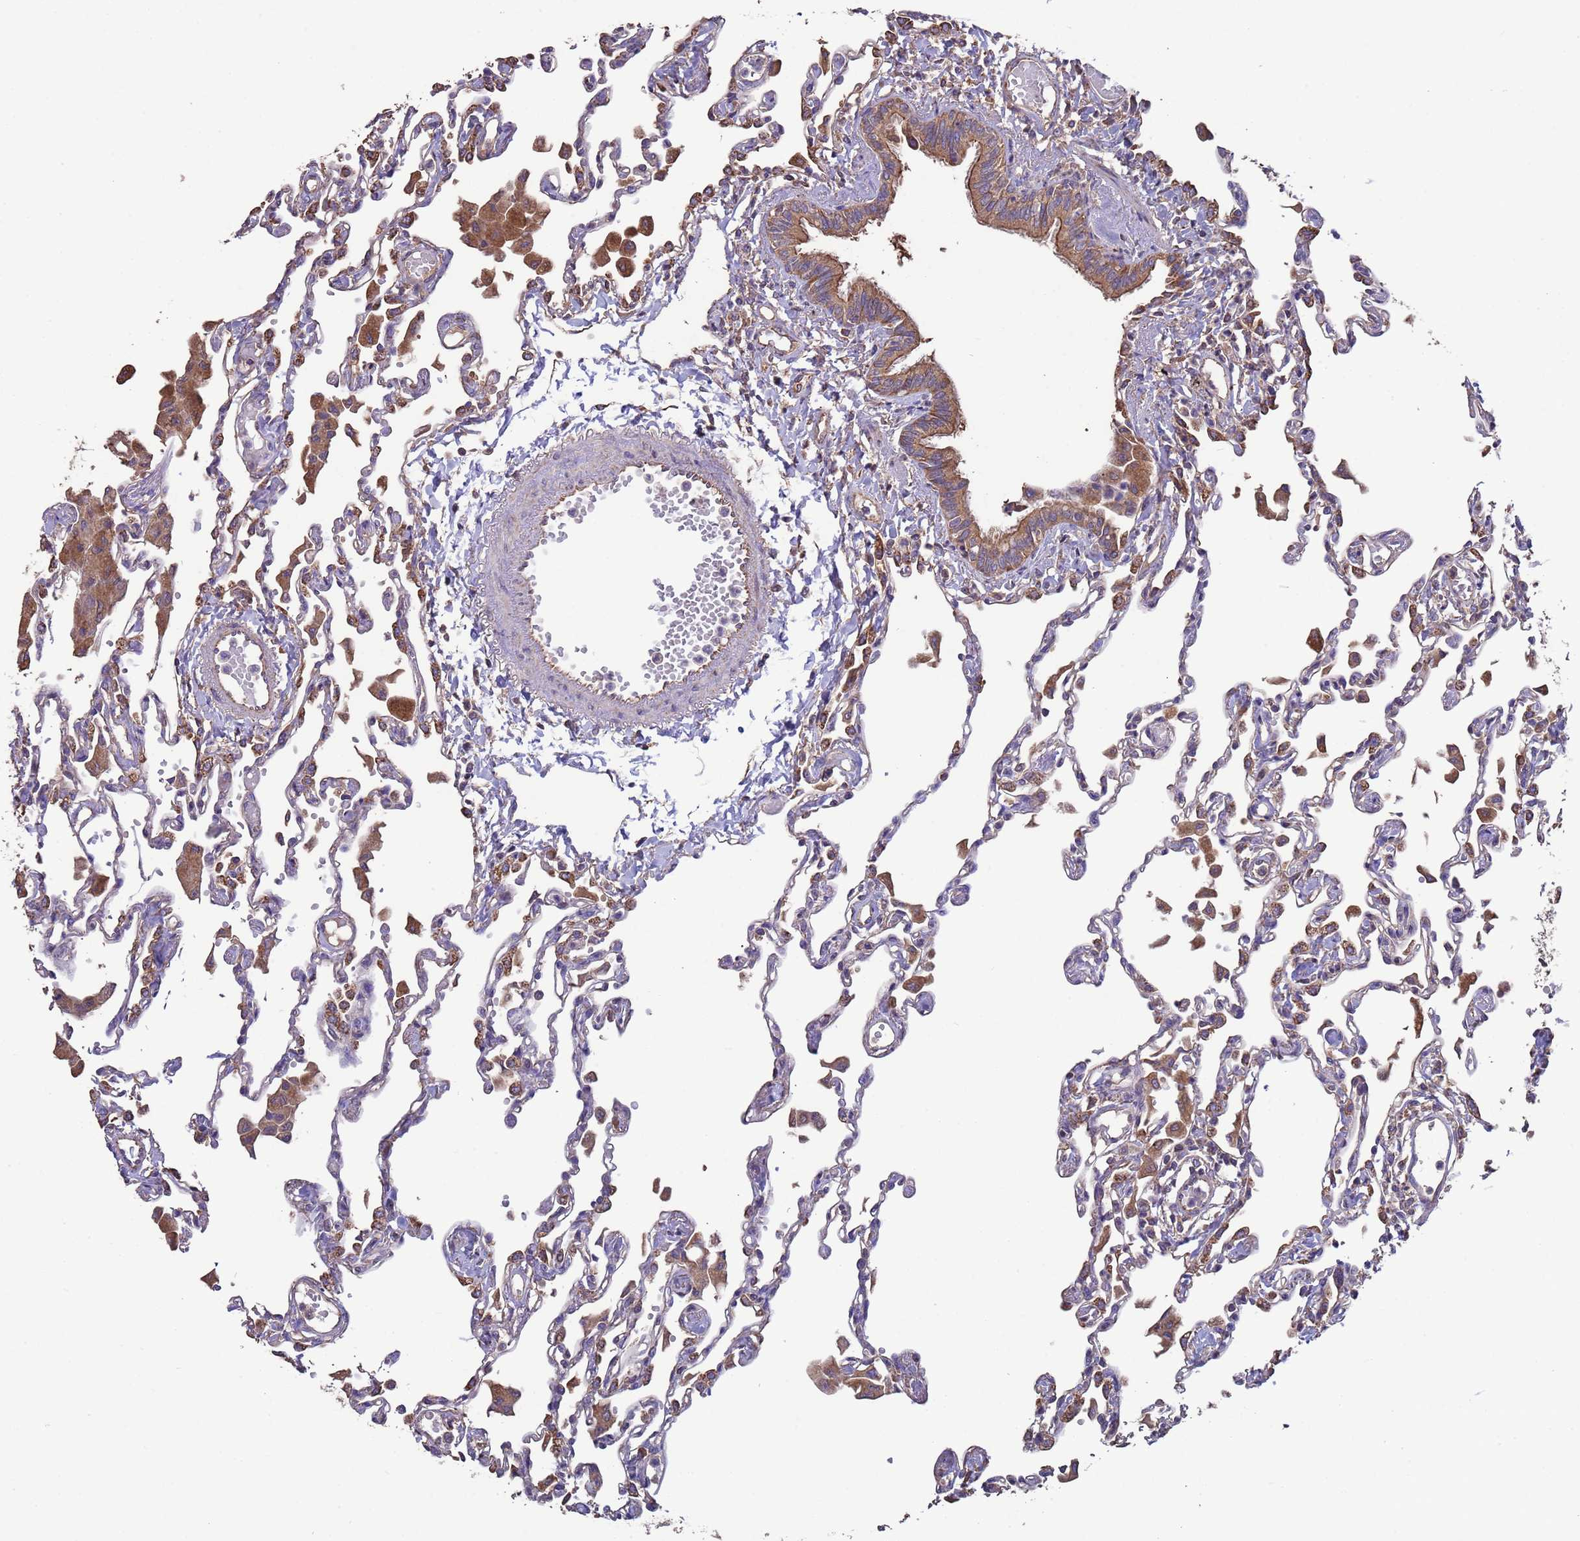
{"staining": {"intensity": "moderate", "quantity": "<25%", "location": "cytoplasmic/membranous"}, "tissue": "lung", "cell_type": "Alveolar cells", "image_type": "normal", "snomed": [{"axis": "morphology", "description": "Normal tissue, NOS"}, {"axis": "topography", "description": "Bronchus"}, {"axis": "topography", "description": "Lung"}], "caption": "IHC (DAB (3,3'-diaminobenzidine)) staining of benign lung demonstrates moderate cytoplasmic/membranous protein positivity in about <25% of alveolar cells. The staining is performed using DAB (3,3'-diaminobenzidine) brown chromogen to label protein expression. The nuclei are counter-stained blue using hematoxylin.", "gene": "EEF1AKMT1", "patient": {"sex": "female", "age": 49}}